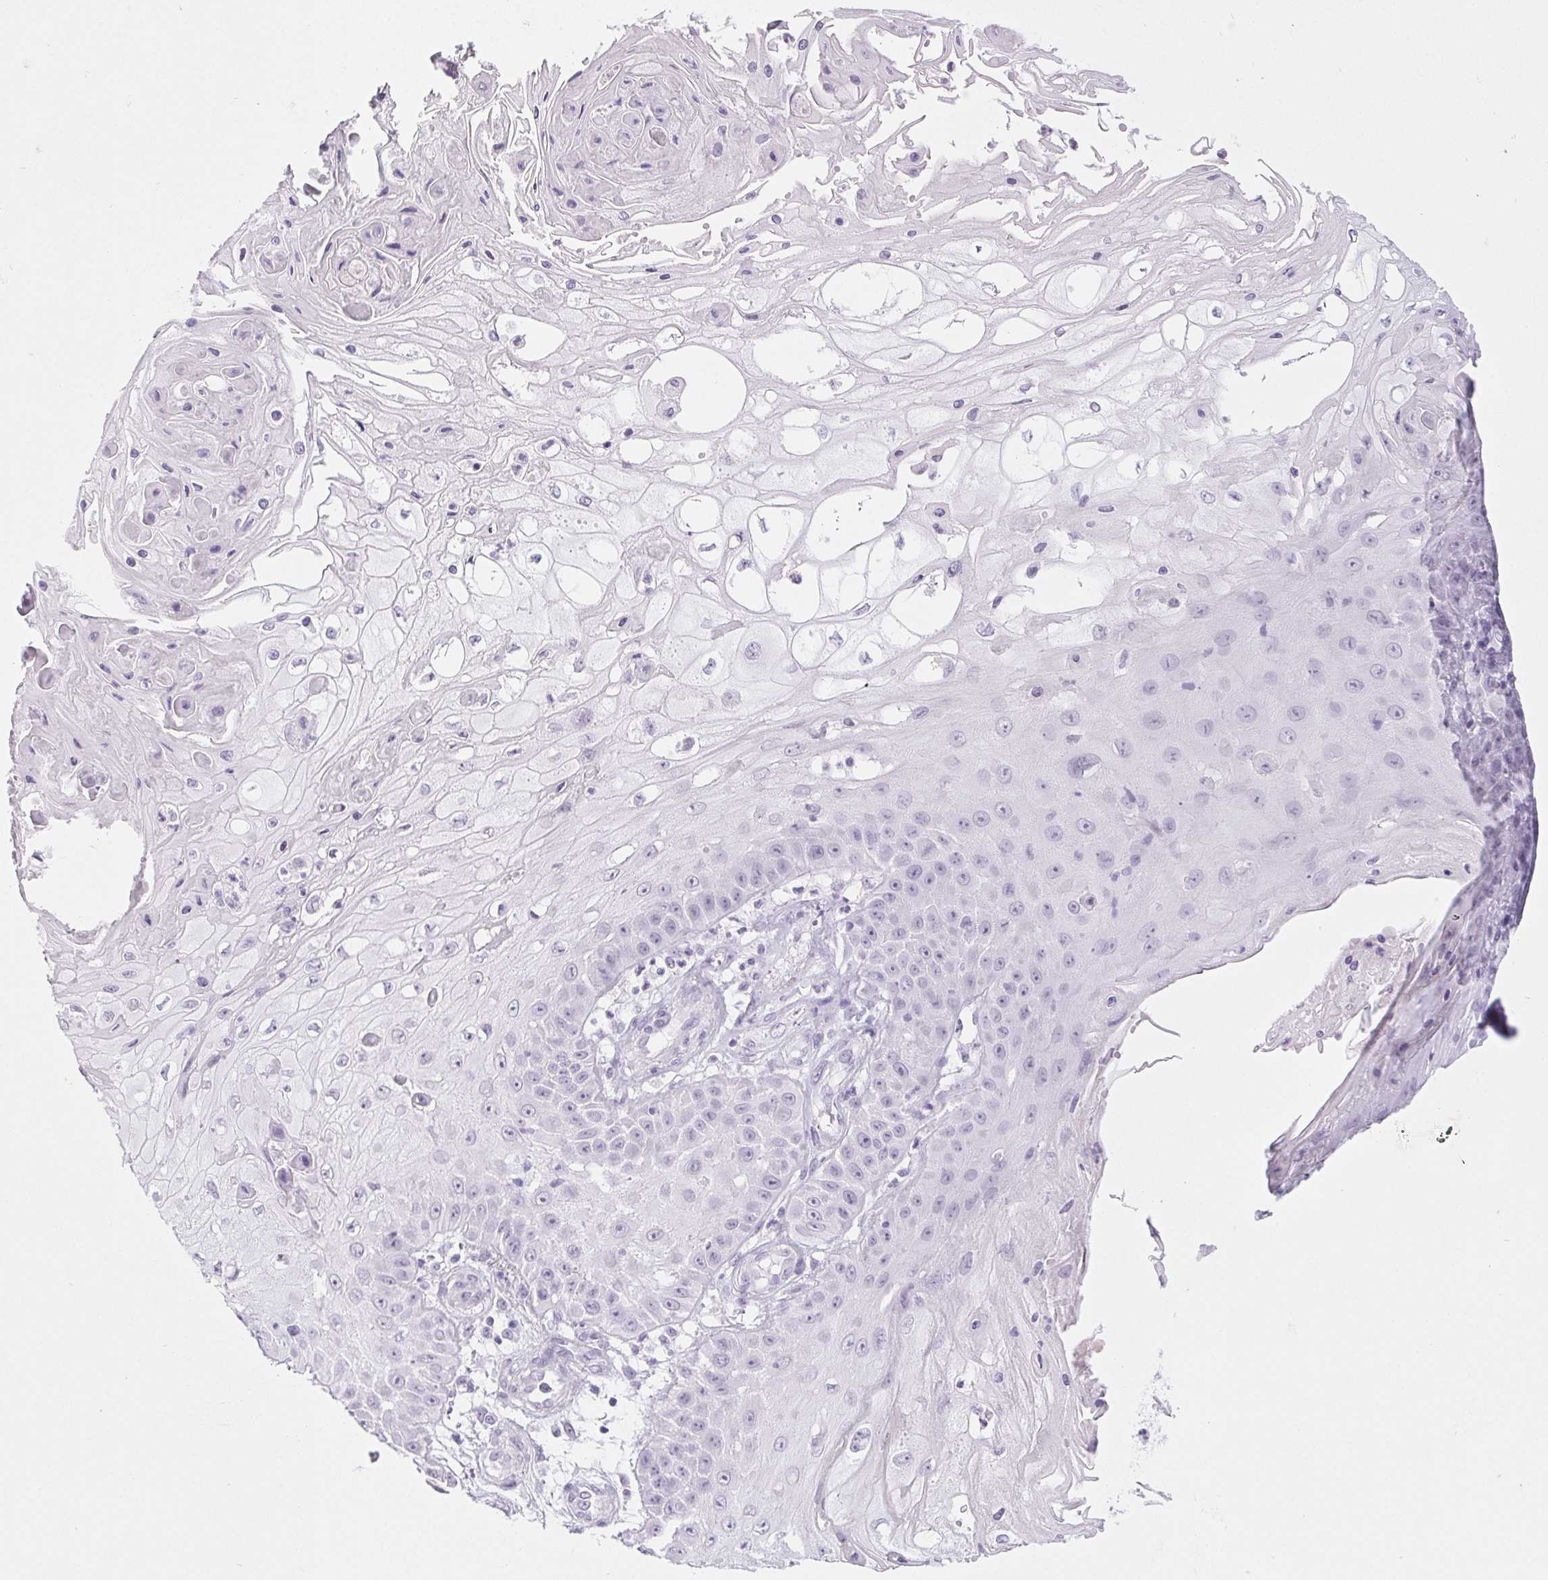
{"staining": {"intensity": "negative", "quantity": "none", "location": "none"}, "tissue": "skin cancer", "cell_type": "Tumor cells", "image_type": "cancer", "snomed": [{"axis": "morphology", "description": "Squamous cell carcinoma, NOS"}, {"axis": "topography", "description": "Skin"}], "caption": "Tumor cells show no significant positivity in skin cancer.", "gene": "BCAS1", "patient": {"sex": "male", "age": 70}}